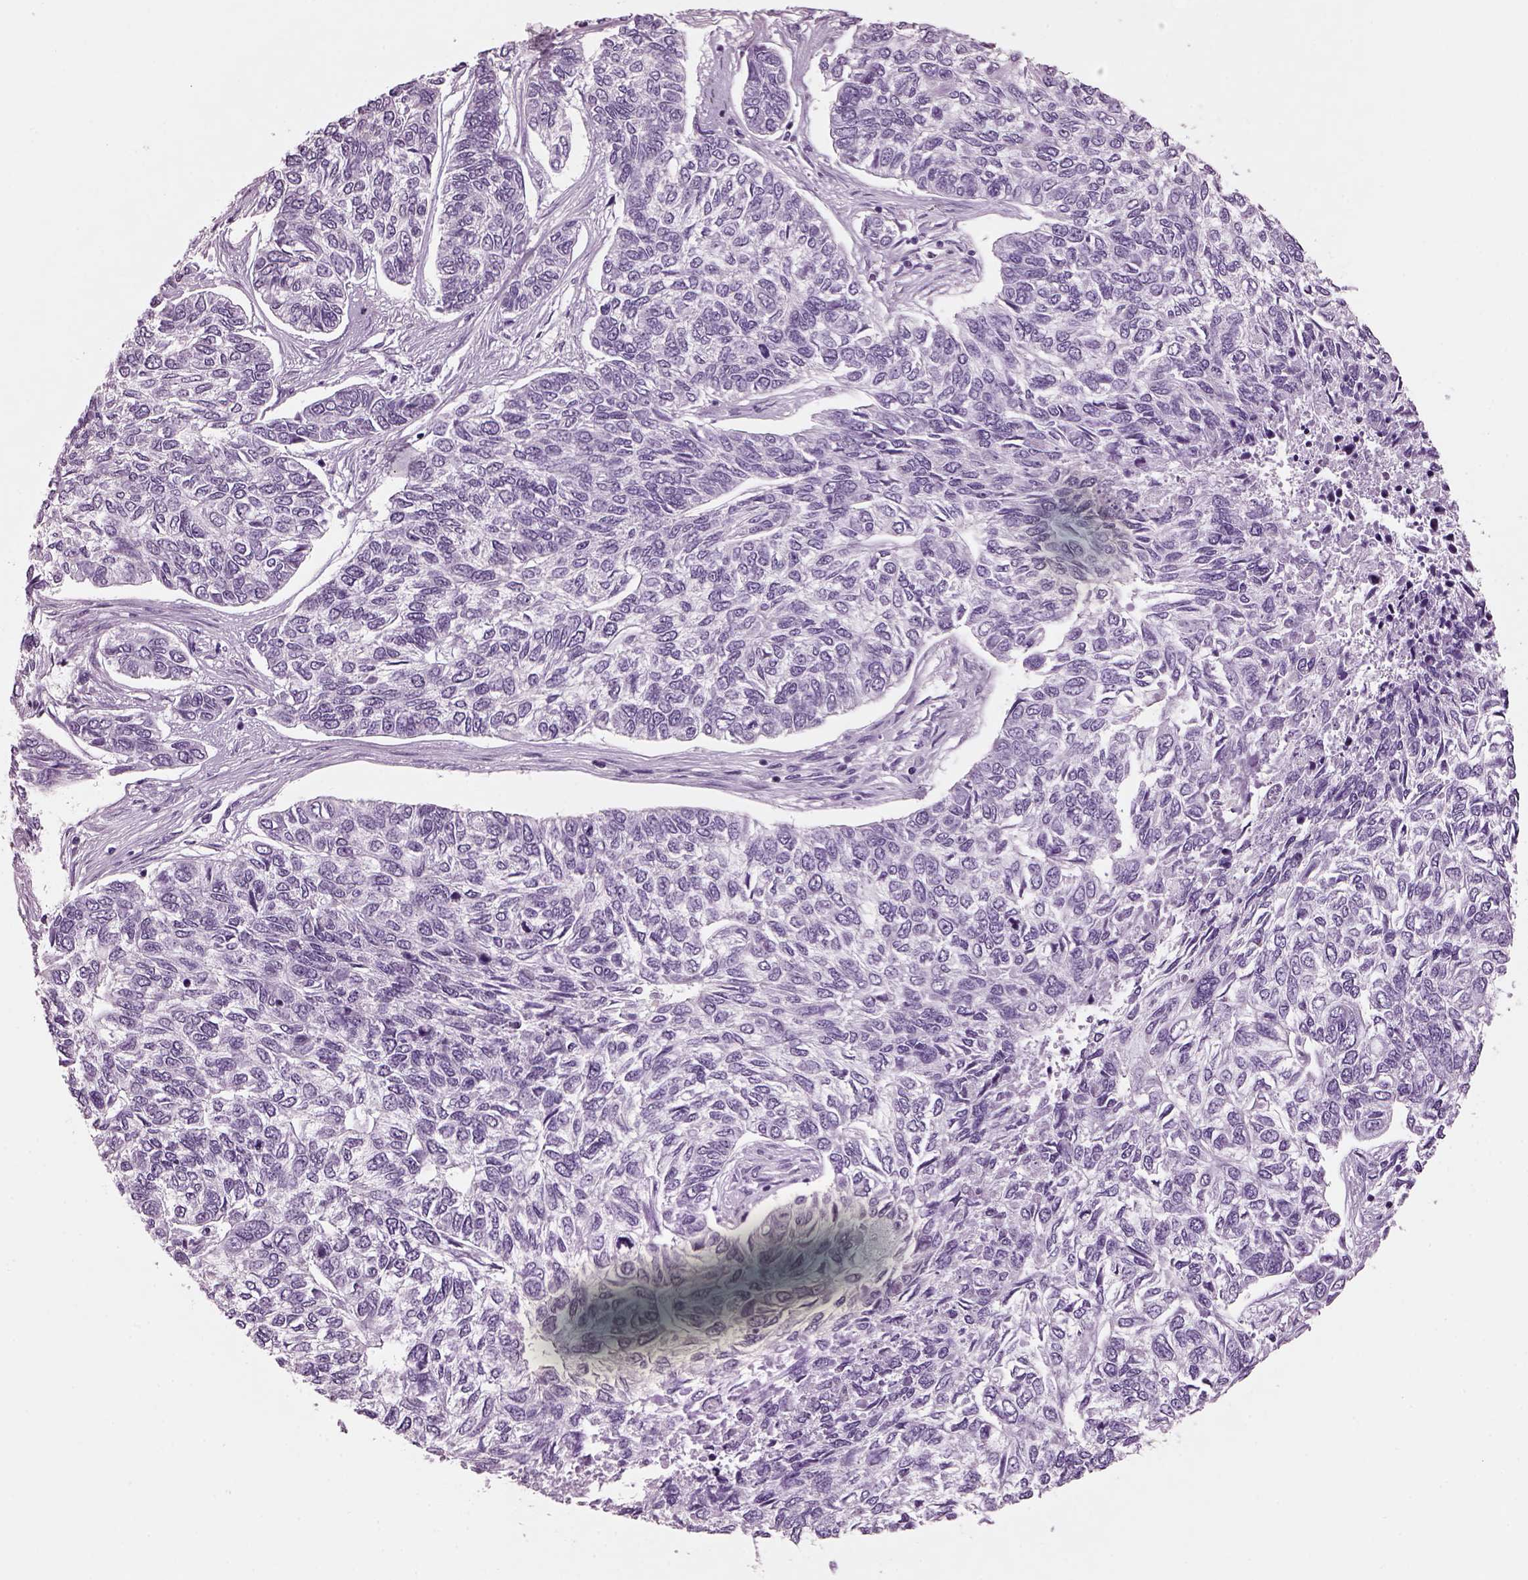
{"staining": {"intensity": "negative", "quantity": "none", "location": "none"}, "tissue": "skin cancer", "cell_type": "Tumor cells", "image_type": "cancer", "snomed": [{"axis": "morphology", "description": "Basal cell carcinoma"}, {"axis": "topography", "description": "Skin"}], "caption": "Protein analysis of basal cell carcinoma (skin) reveals no significant expression in tumor cells. (Stains: DAB immunohistochemistry (IHC) with hematoxylin counter stain, Microscopy: brightfield microscopy at high magnification).", "gene": "PRR9", "patient": {"sex": "female", "age": 65}}